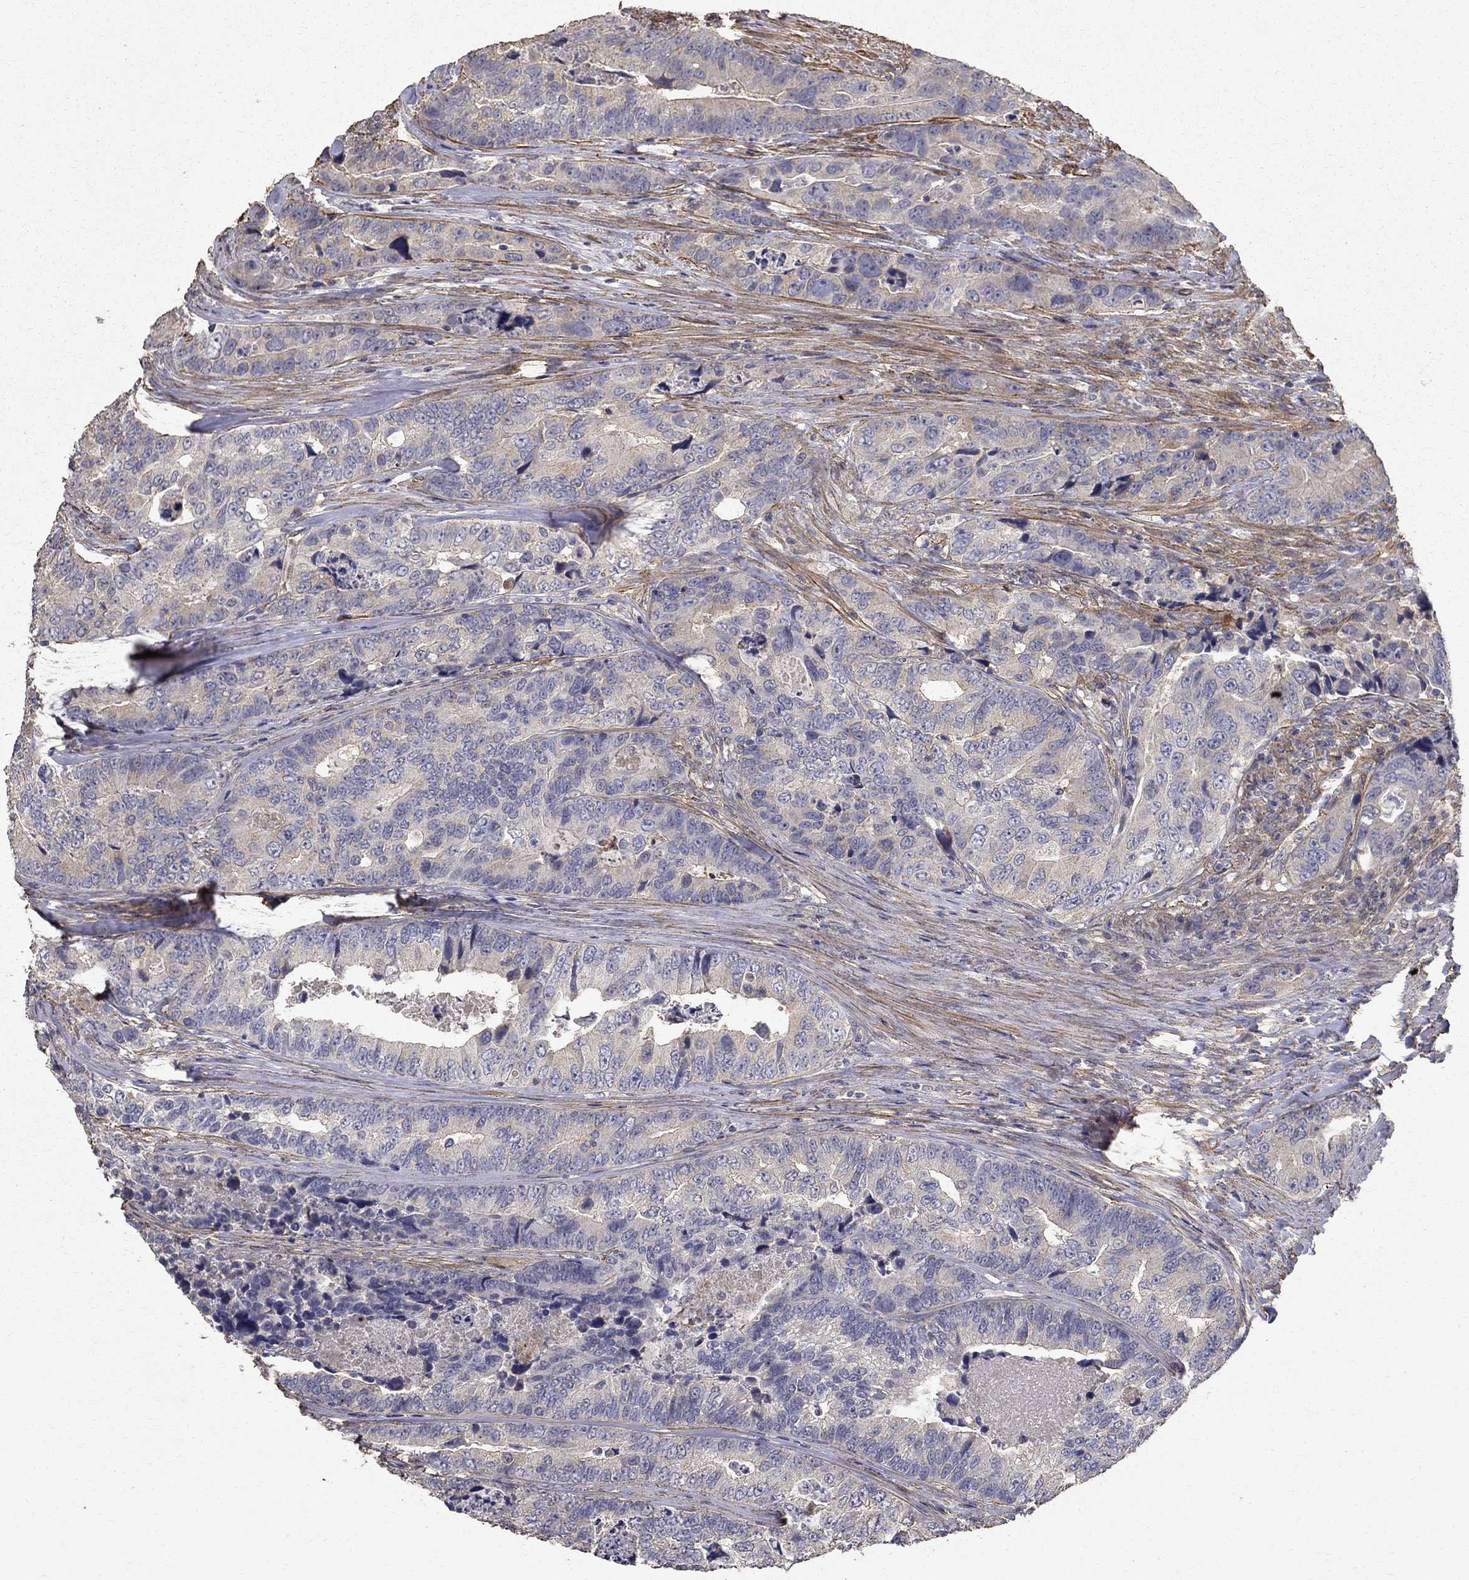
{"staining": {"intensity": "weak", "quantity": "<25%", "location": "cytoplasmic/membranous"}, "tissue": "colorectal cancer", "cell_type": "Tumor cells", "image_type": "cancer", "snomed": [{"axis": "morphology", "description": "Adenocarcinoma, NOS"}, {"axis": "topography", "description": "Colon"}], "caption": "Tumor cells are negative for brown protein staining in colorectal adenocarcinoma.", "gene": "MPP2", "patient": {"sex": "female", "age": 72}}